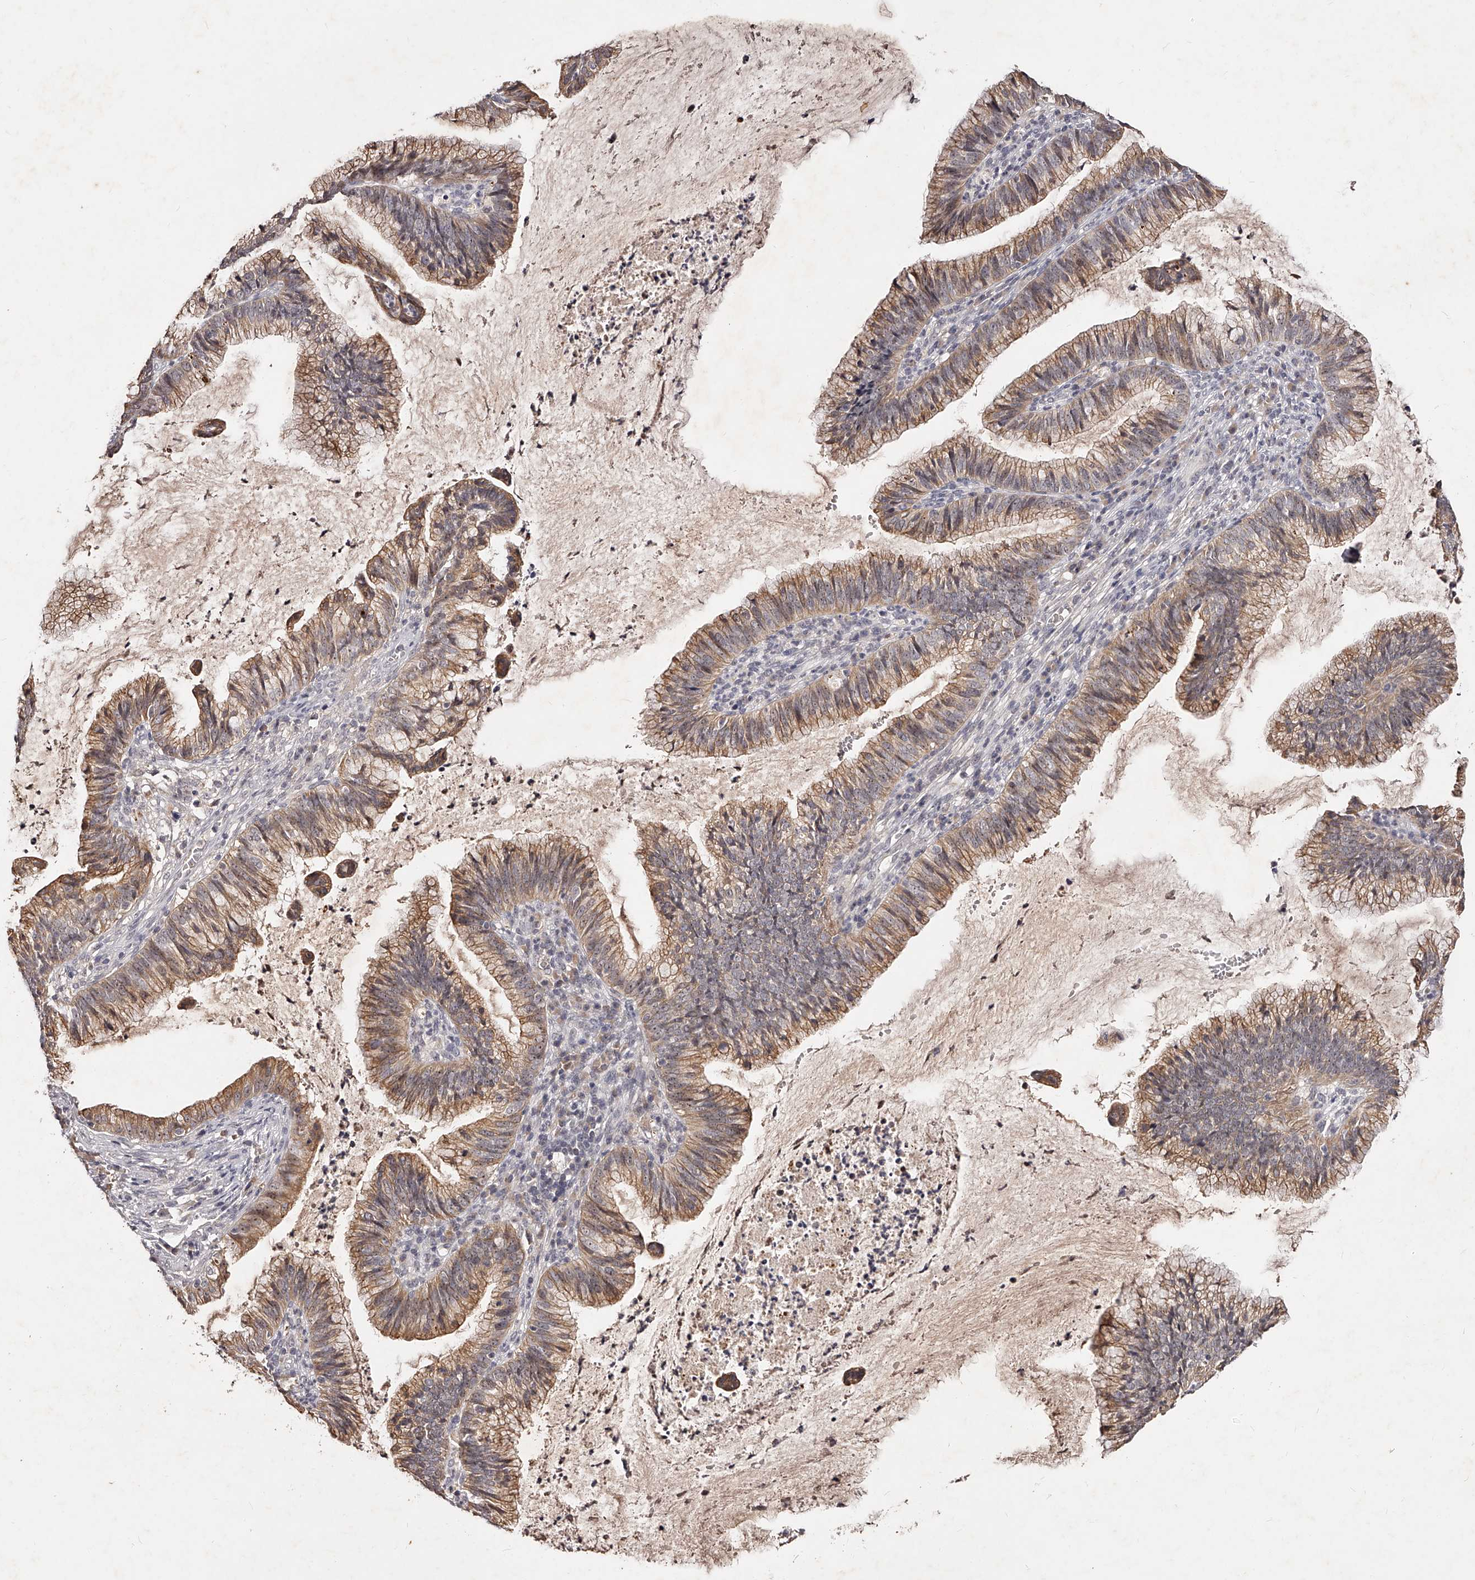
{"staining": {"intensity": "moderate", "quantity": ">75%", "location": "cytoplasmic/membranous"}, "tissue": "cervical cancer", "cell_type": "Tumor cells", "image_type": "cancer", "snomed": [{"axis": "morphology", "description": "Adenocarcinoma, NOS"}, {"axis": "topography", "description": "Cervix"}], "caption": "About >75% of tumor cells in human cervical adenocarcinoma demonstrate moderate cytoplasmic/membranous protein expression as visualized by brown immunohistochemical staining.", "gene": "PHACTR1", "patient": {"sex": "female", "age": 36}}